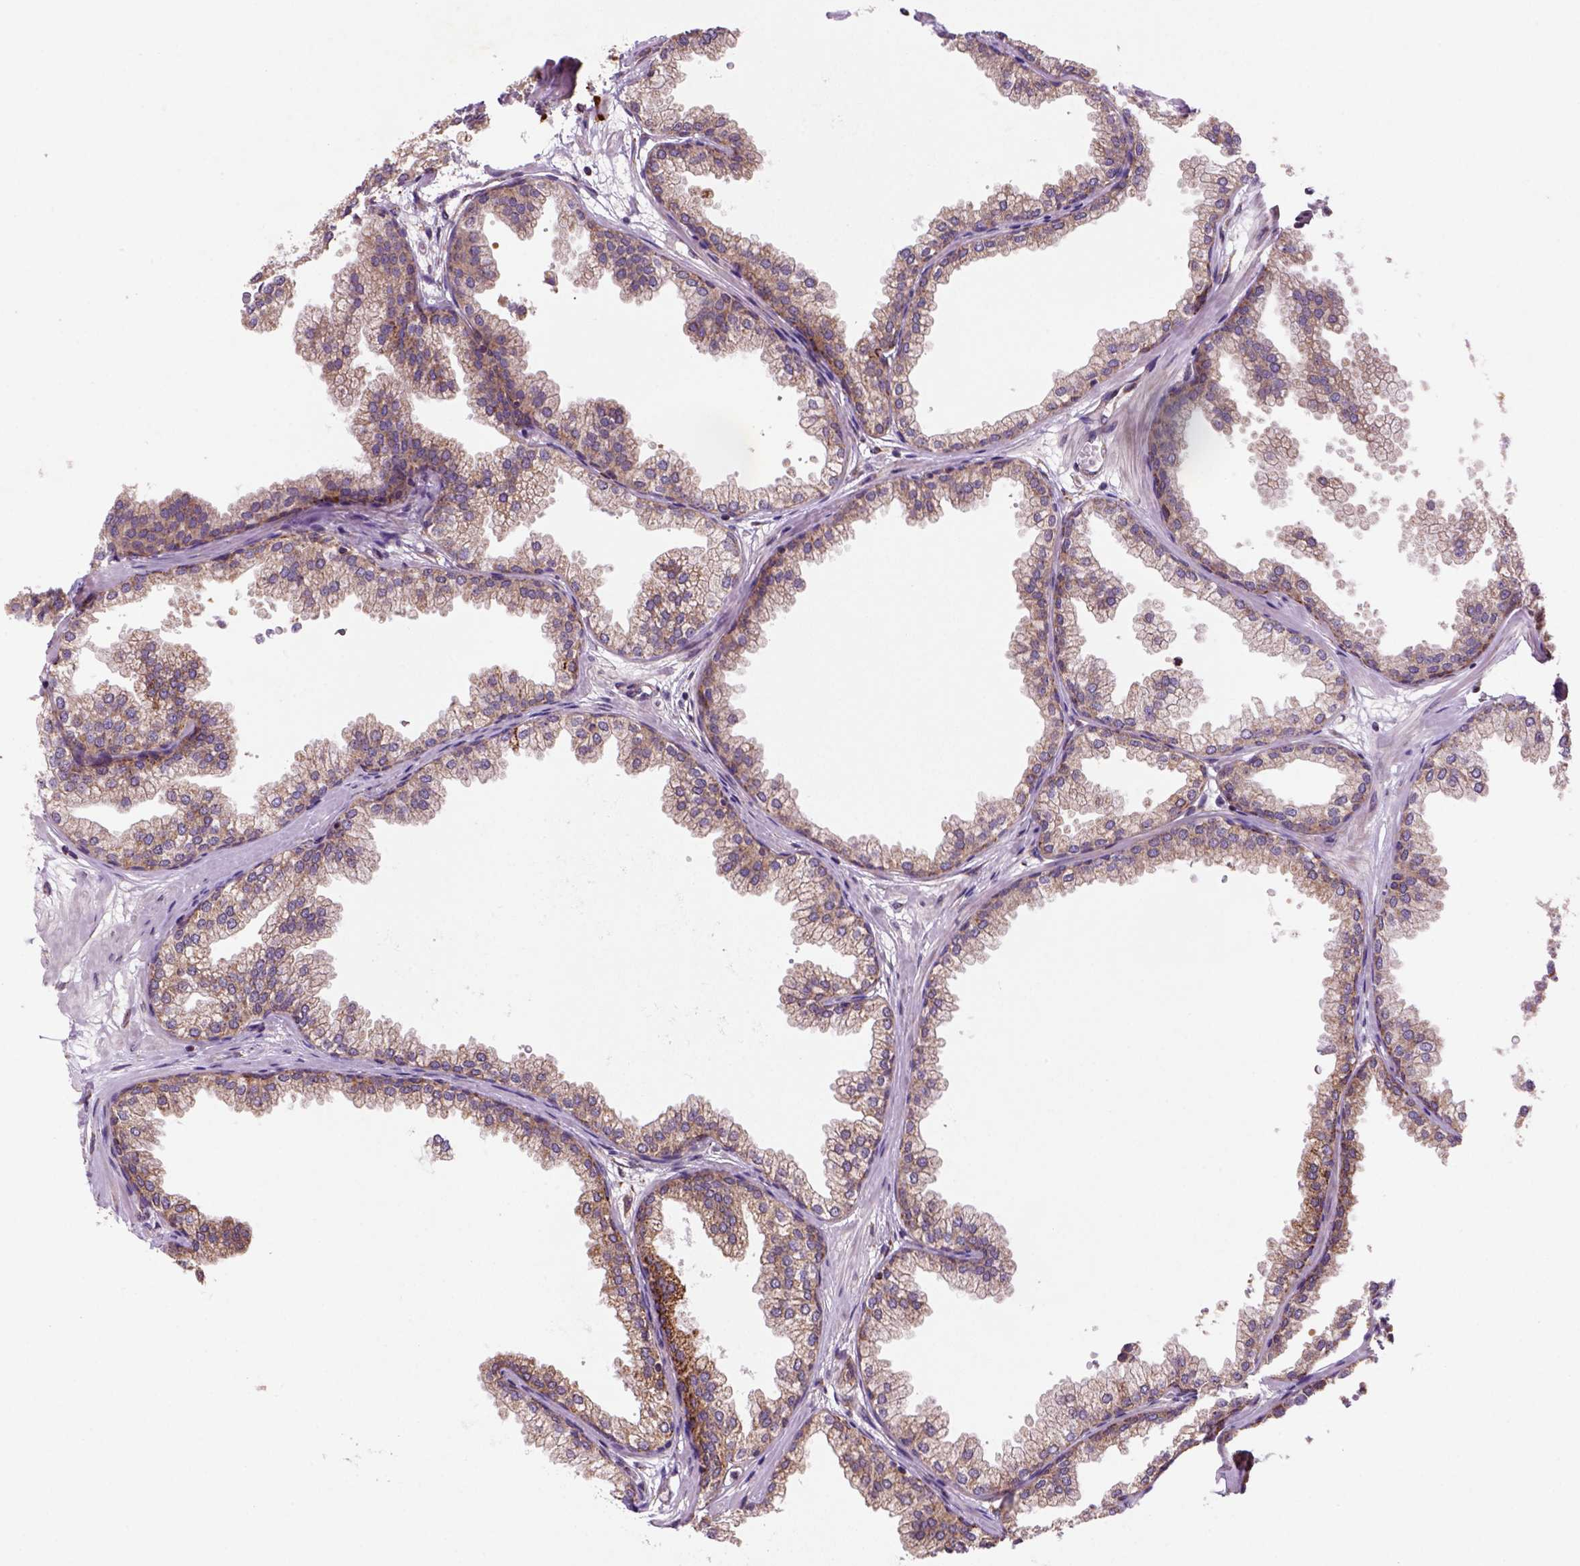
{"staining": {"intensity": "moderate", "quantity": ">75%", "location": "cytoplasmic/membranous"}, "tissue": "prostate", "cell_type": "Glandular cells", "image_type": "normal", "snomed": [{"axis": "morphology", "description": "Normal tissue, NOS"}, {"axis": "topography", "description": "Prostate"}], "caption": "A high-resolution photomicrograph shows IHC staining of normal prostate, which reveals moderate cytoplasmic/membranous expression in about >75% of glandular cells.", "gene": "FZD7", "patient": {"sex": "male", "age": 37}}